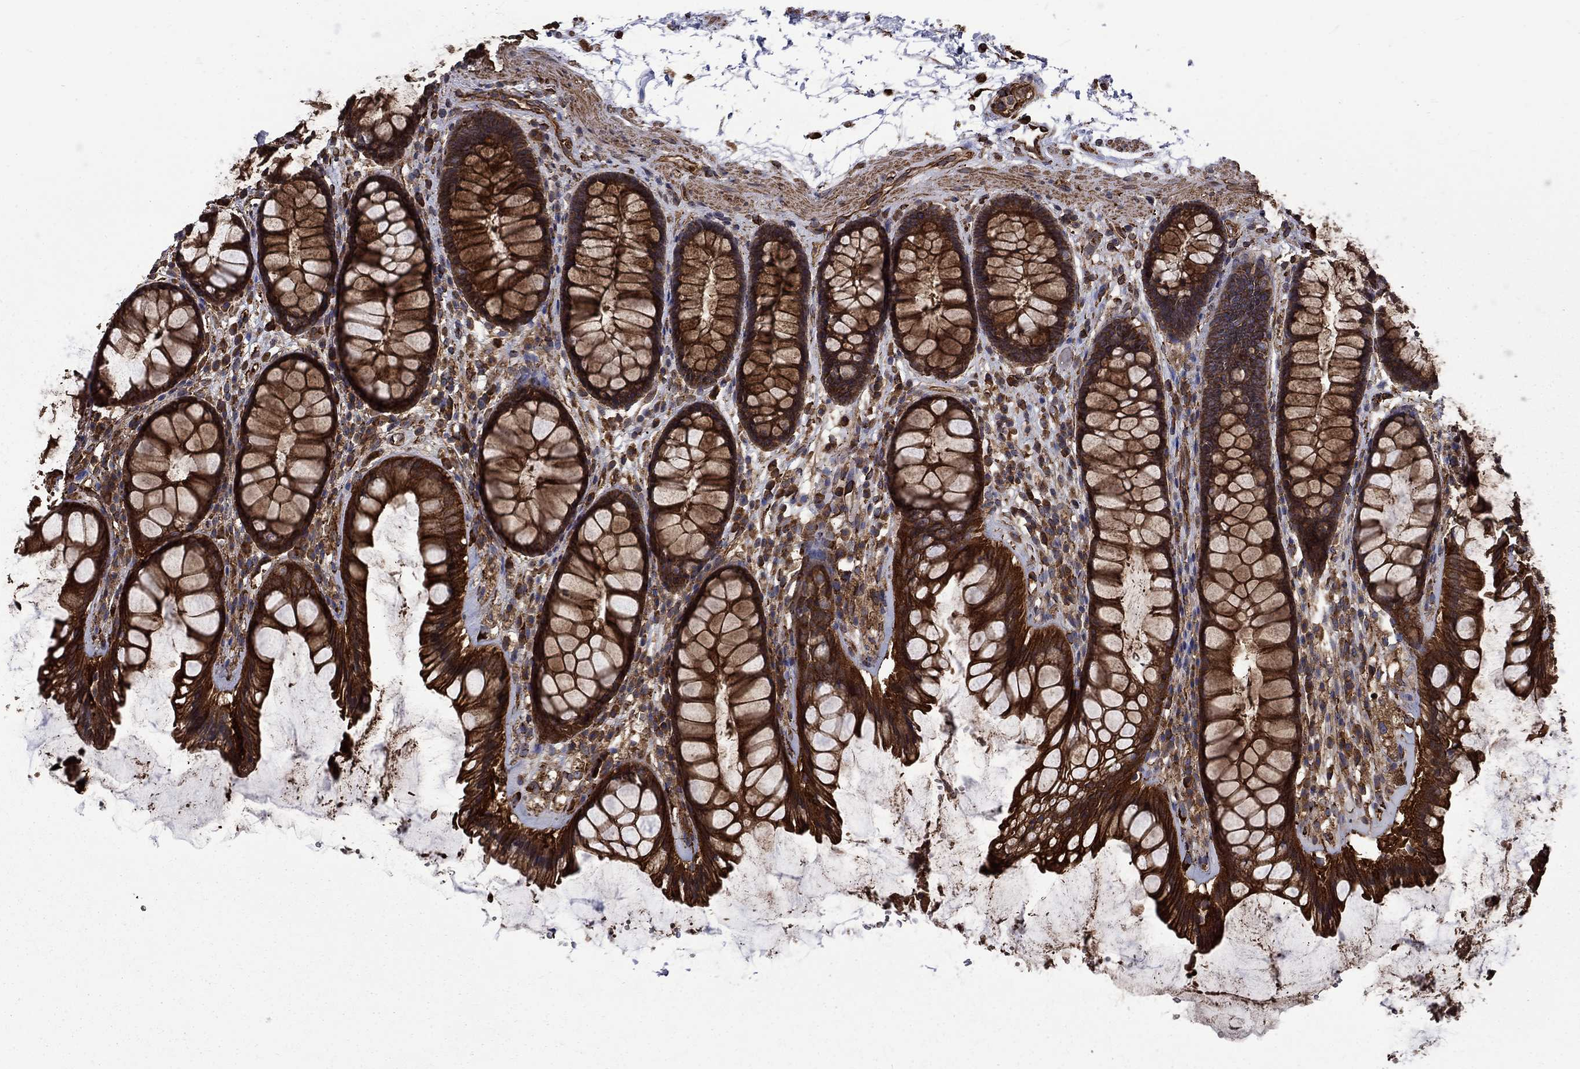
{"staining": {"intensity": "strong", "quantity": ">75%", "location": "cytoplasmic/membranous"}, "tissue": "rectum", "cell_type": "Glandular cells", "image_type": "normal", "snomed": [{"axis": "morphology", "description": "Normal tissue, NOS"}, {"axis": "topography", "description": "Rectum"}], "caption": "DAB immunohistochemical staining of normal rectum shows strong cytoplasmic/membranous protein staining in approximately >75% of glandular cells.", "gene": "CUTC", "patient": {"sex": "male", "age": 72}}